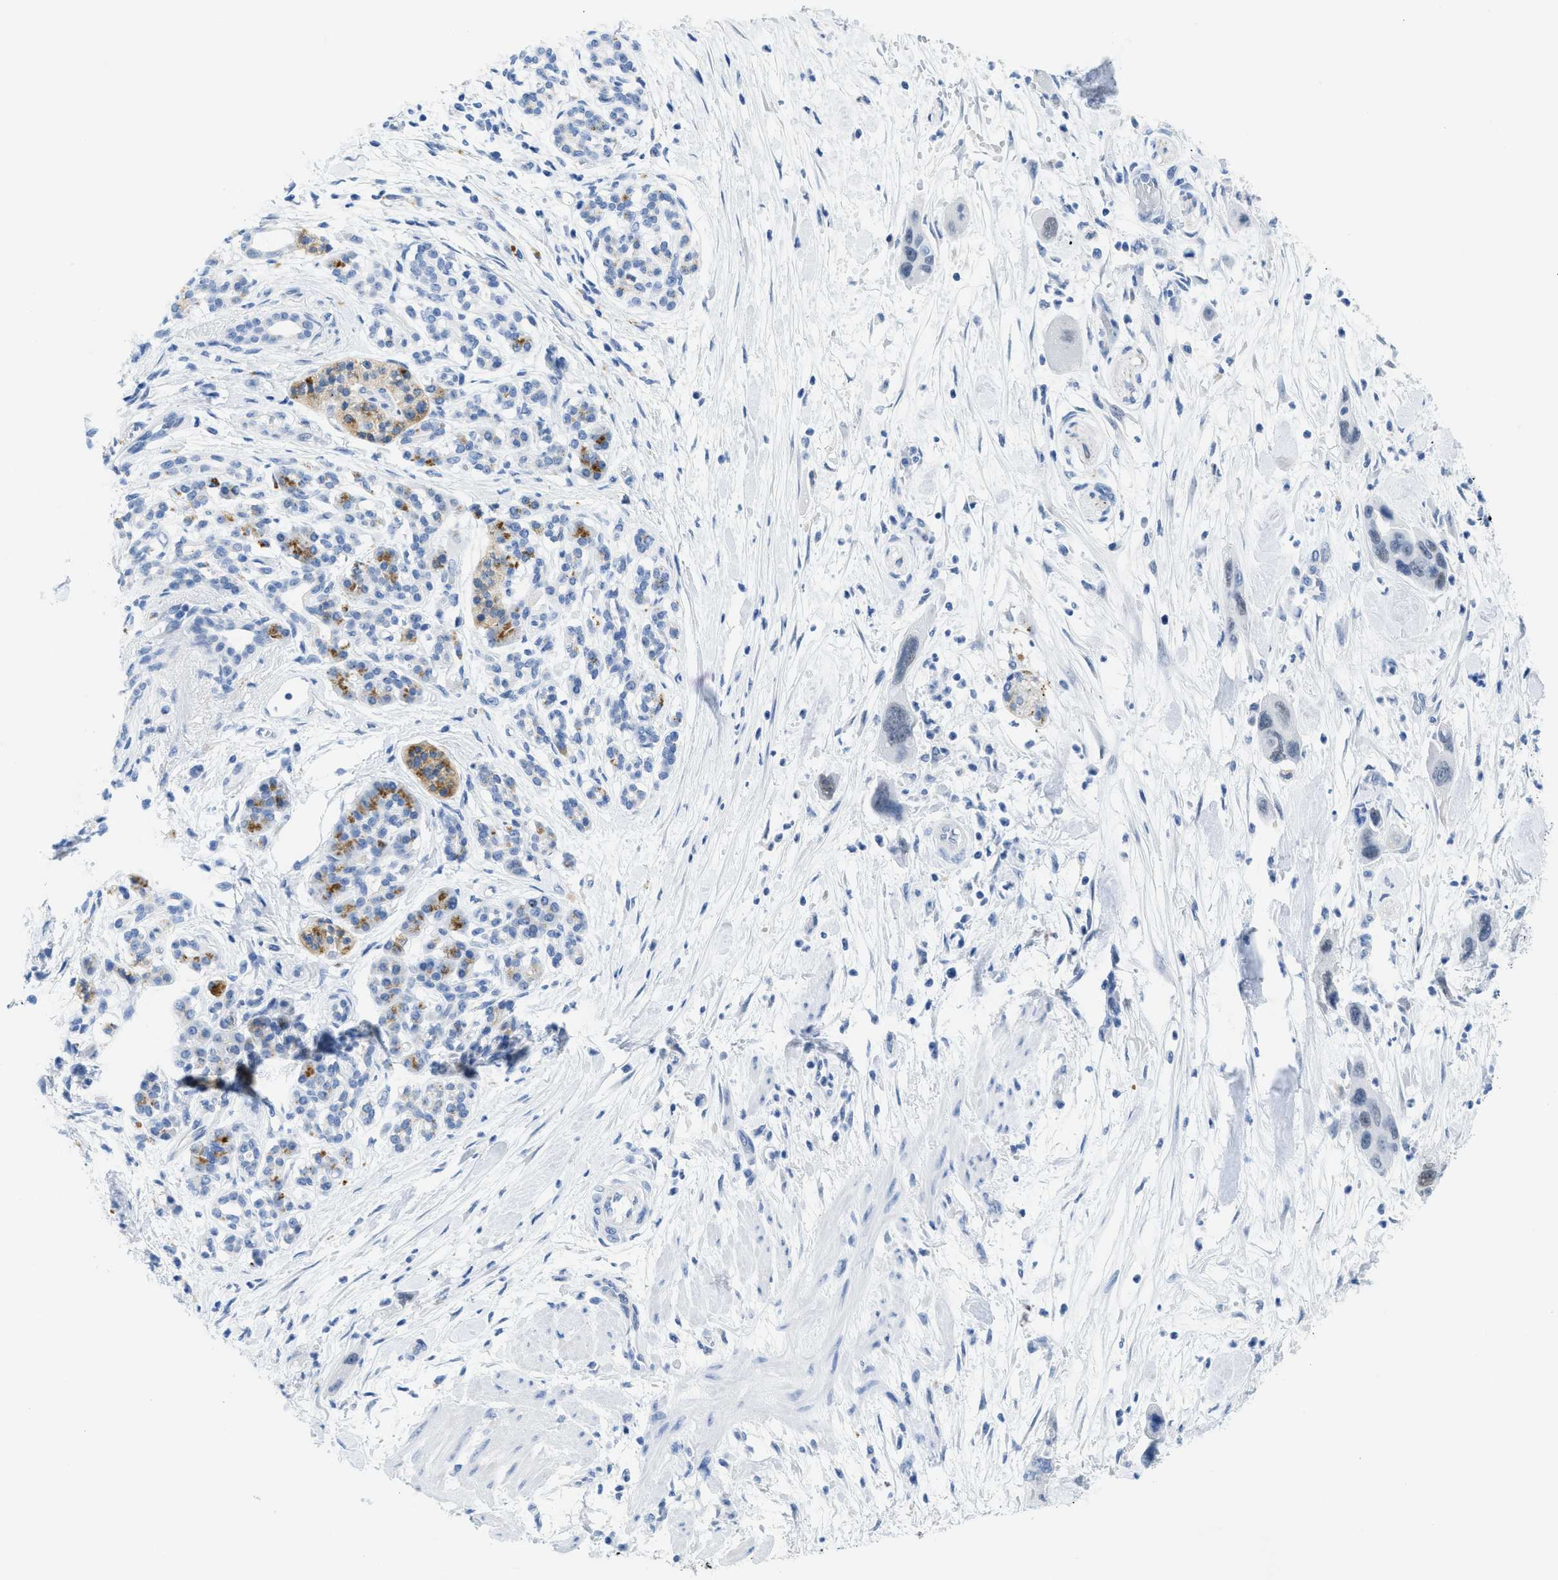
{"staining": {"intensity": "negative", "quantity": "none", "location": "none"}, "tissue": "pancreatic cancer", "cell_type": "Tumor cells", "image_type": "cancer", "snomed": [{"axis": "morphology", "description": "Normal tissue, NOS"}, {"axis": "morphology", "description": "Adenocarcinoma, NOS"}, {"axis": "topography", "description": "Pancreas"}], "caption": "Tumor cells are negative for protein expression in human adenocarcinoma (pancreatic).", "gene": "WDR4", "patient": {"sex": "female", "age": 71}}